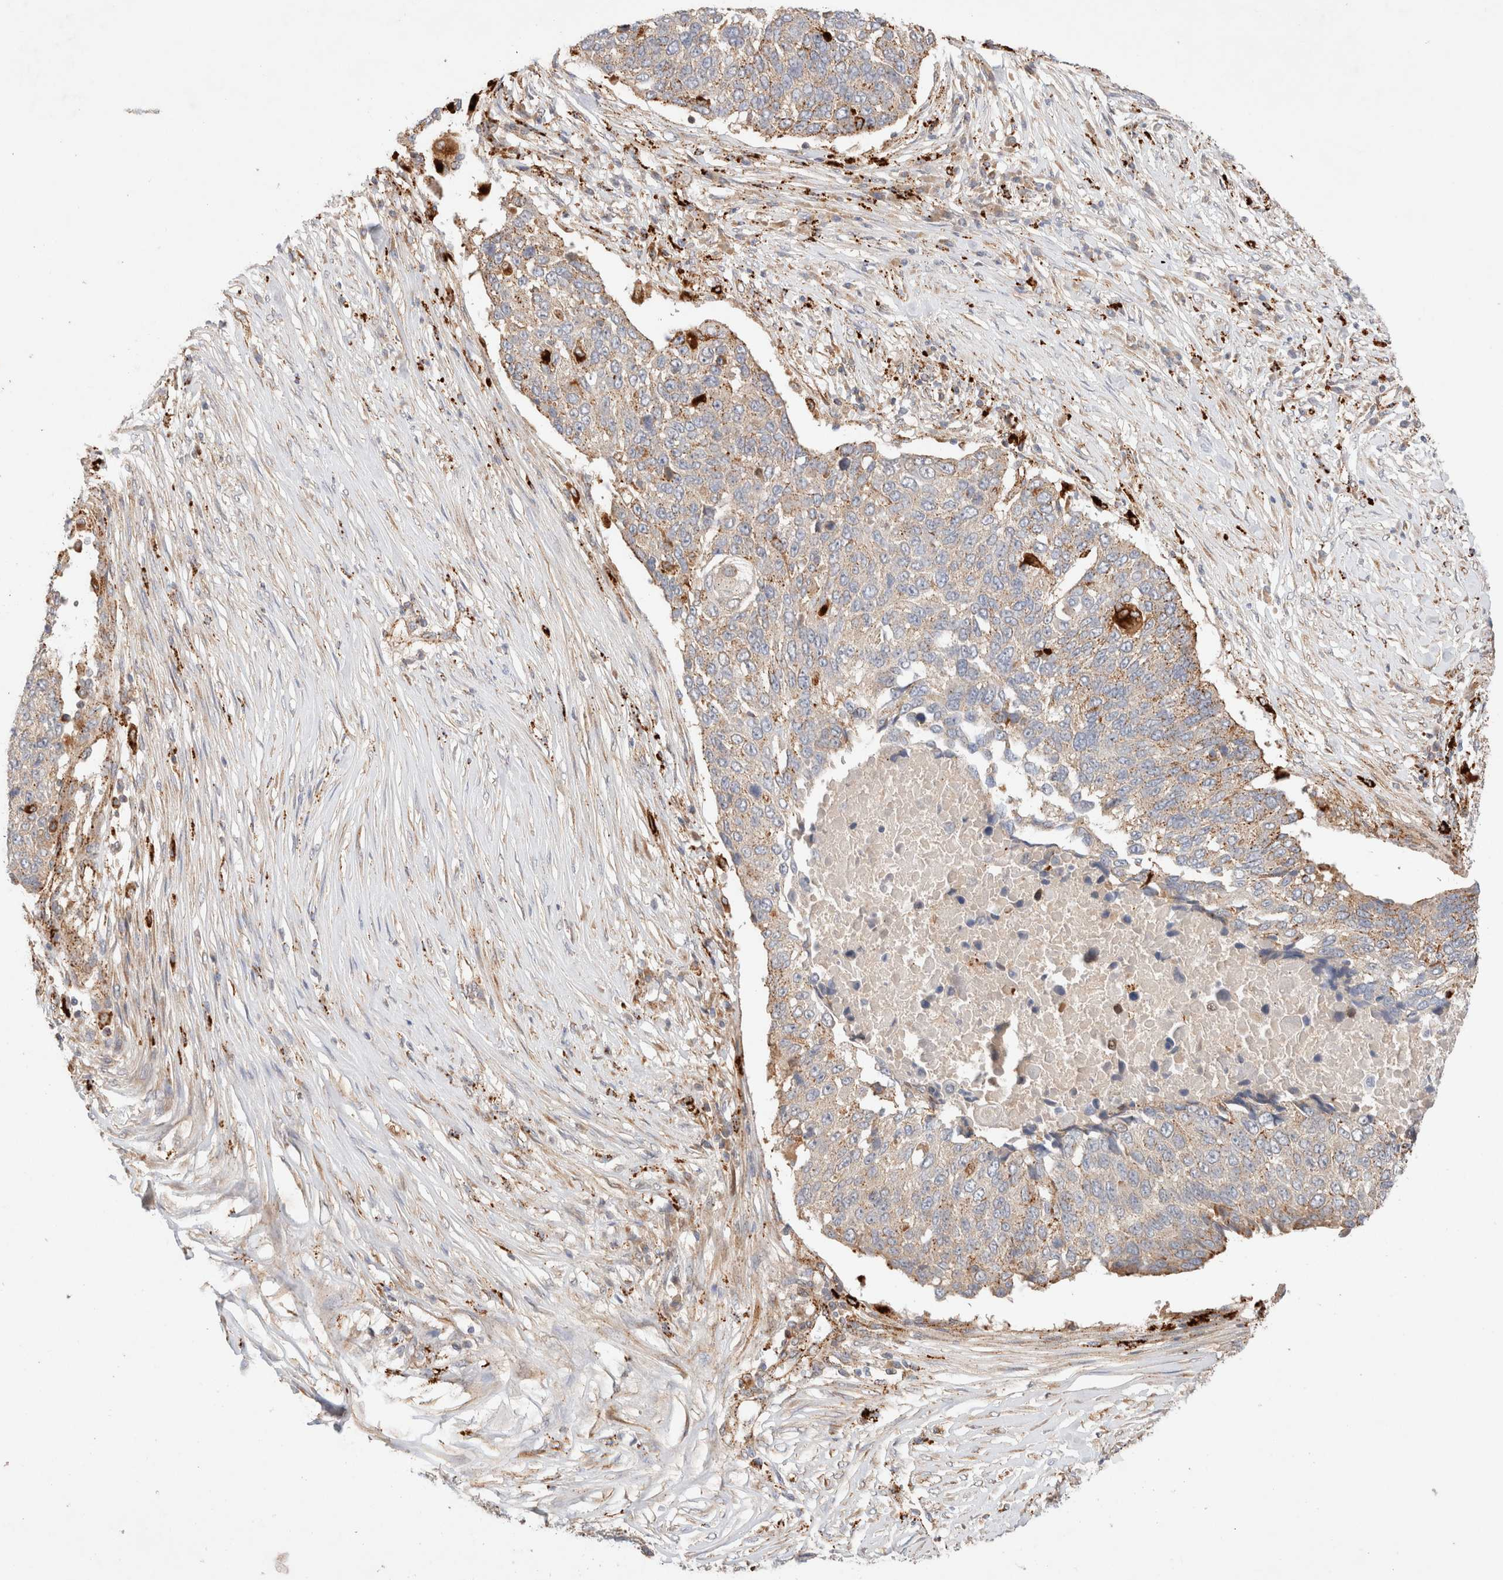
{"staining": {"intensity": "weak", "quantity": "<25%", "location": "cytoplasmic/membranous"}, "tissue": "lung cancer", "cell_type": "Tumor cells", "image_type": "cancer", "snomed": [{"axis": "morphology", "description": "Squamous cell carcinoma, NOS"}, {"axis": "topography", "description": "Lung"}], "caption": "Human squamous cell carcinoma (lung) stained for a protein using immunohistochemistry (IHC) shows no staining in tumor cells.", "gene": "RABEPK", "patient": {"sex": "male", "age": 66}}